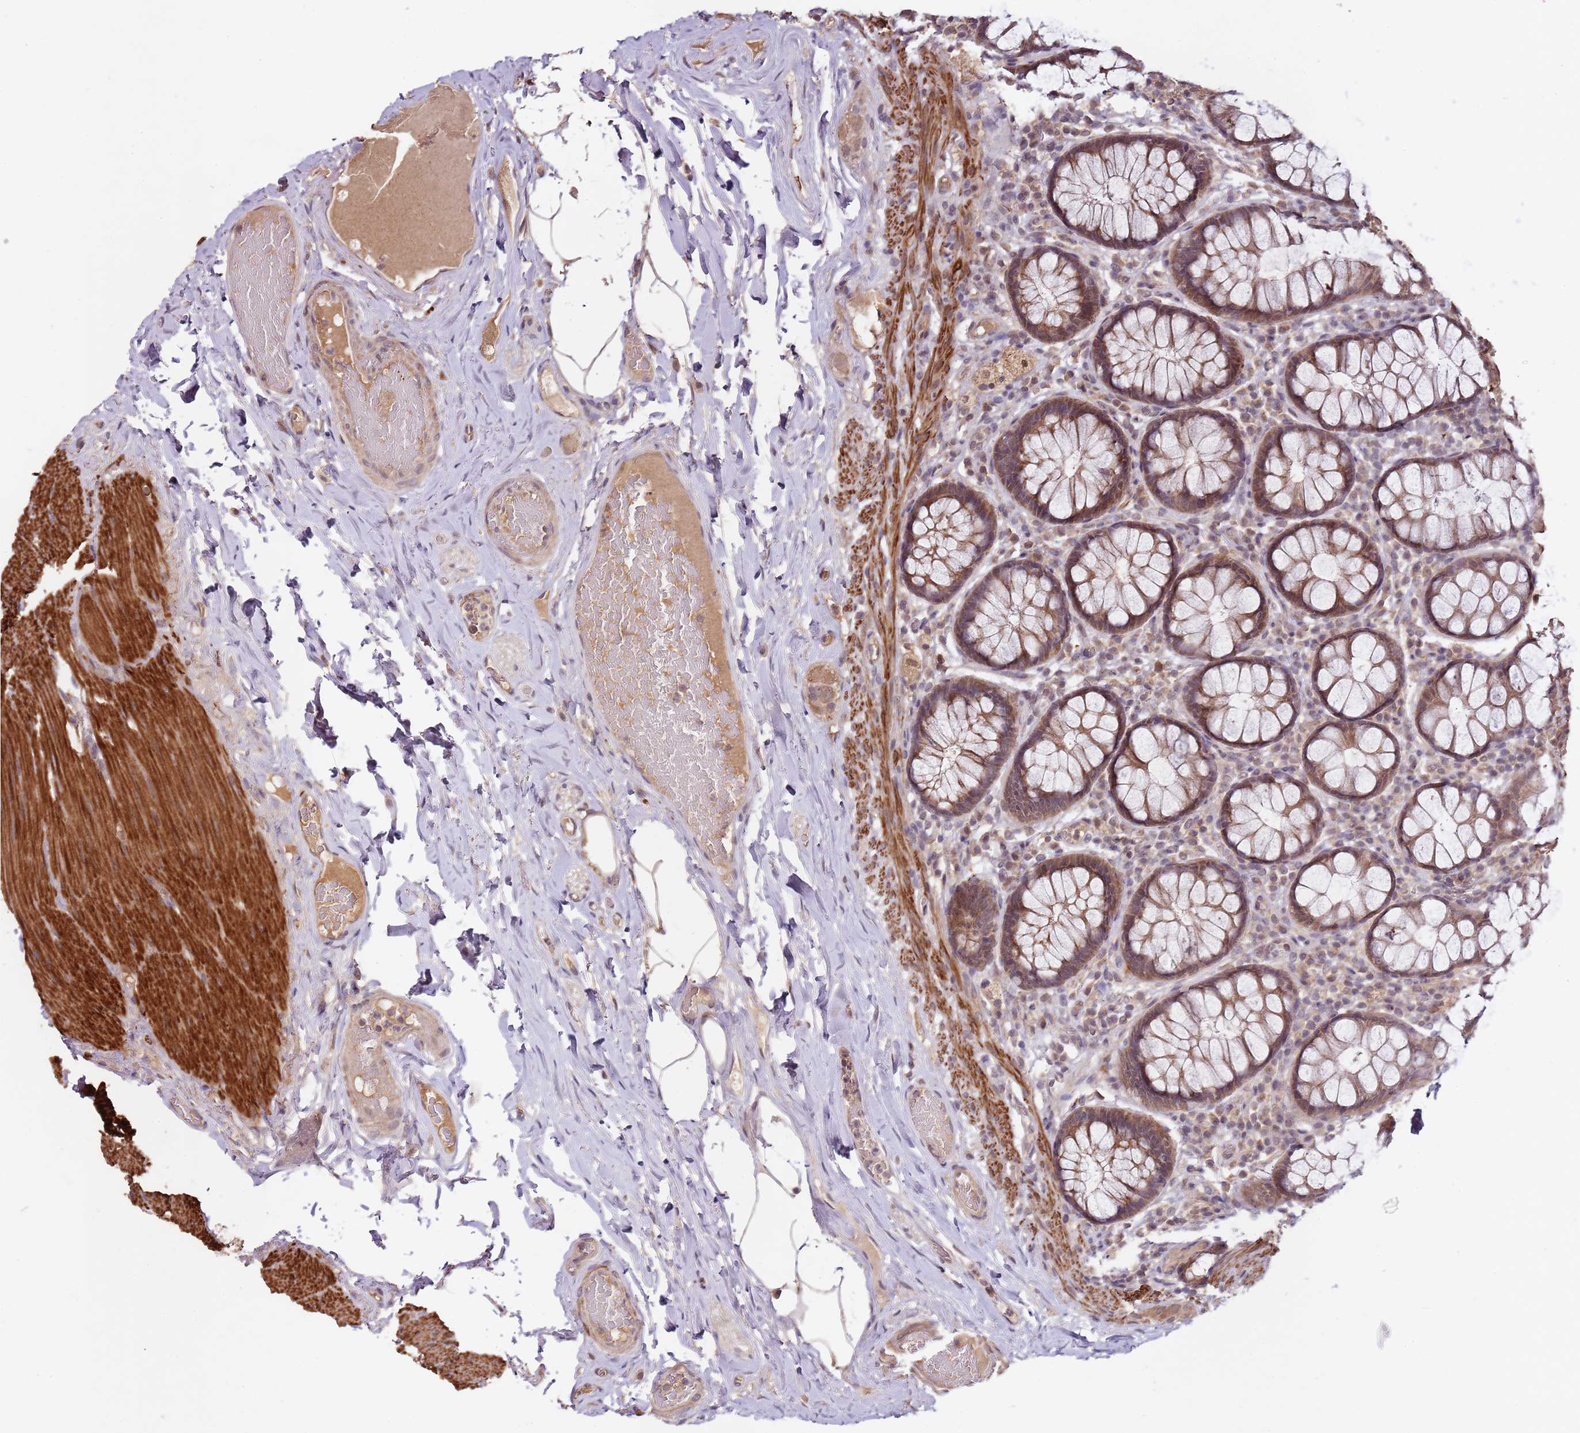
{"staining": {"intensity": "moderate", "quantity": ">75%", "location": "cytoplasmic/membranous,nuclear"}, "tissue": "rectum", "cell_type": "Glandular cells", "image_type": "normal", "snomed": [{"axis": "morphology", "description": "Normal tissue, NOS"}, {"axis": "topography", "description": "Rectum"}], "caption": "Brown immunohistochemical staining in benign rectum exhibits moderate cytoplasmic/membranous,nuclear positivity in approximately >75% of glandular cells. The protein of interest is shown in brown color, while the nuclei are stained blue.", "gene": "LIN37", "patient": {"sex": "male", "age": 83}}